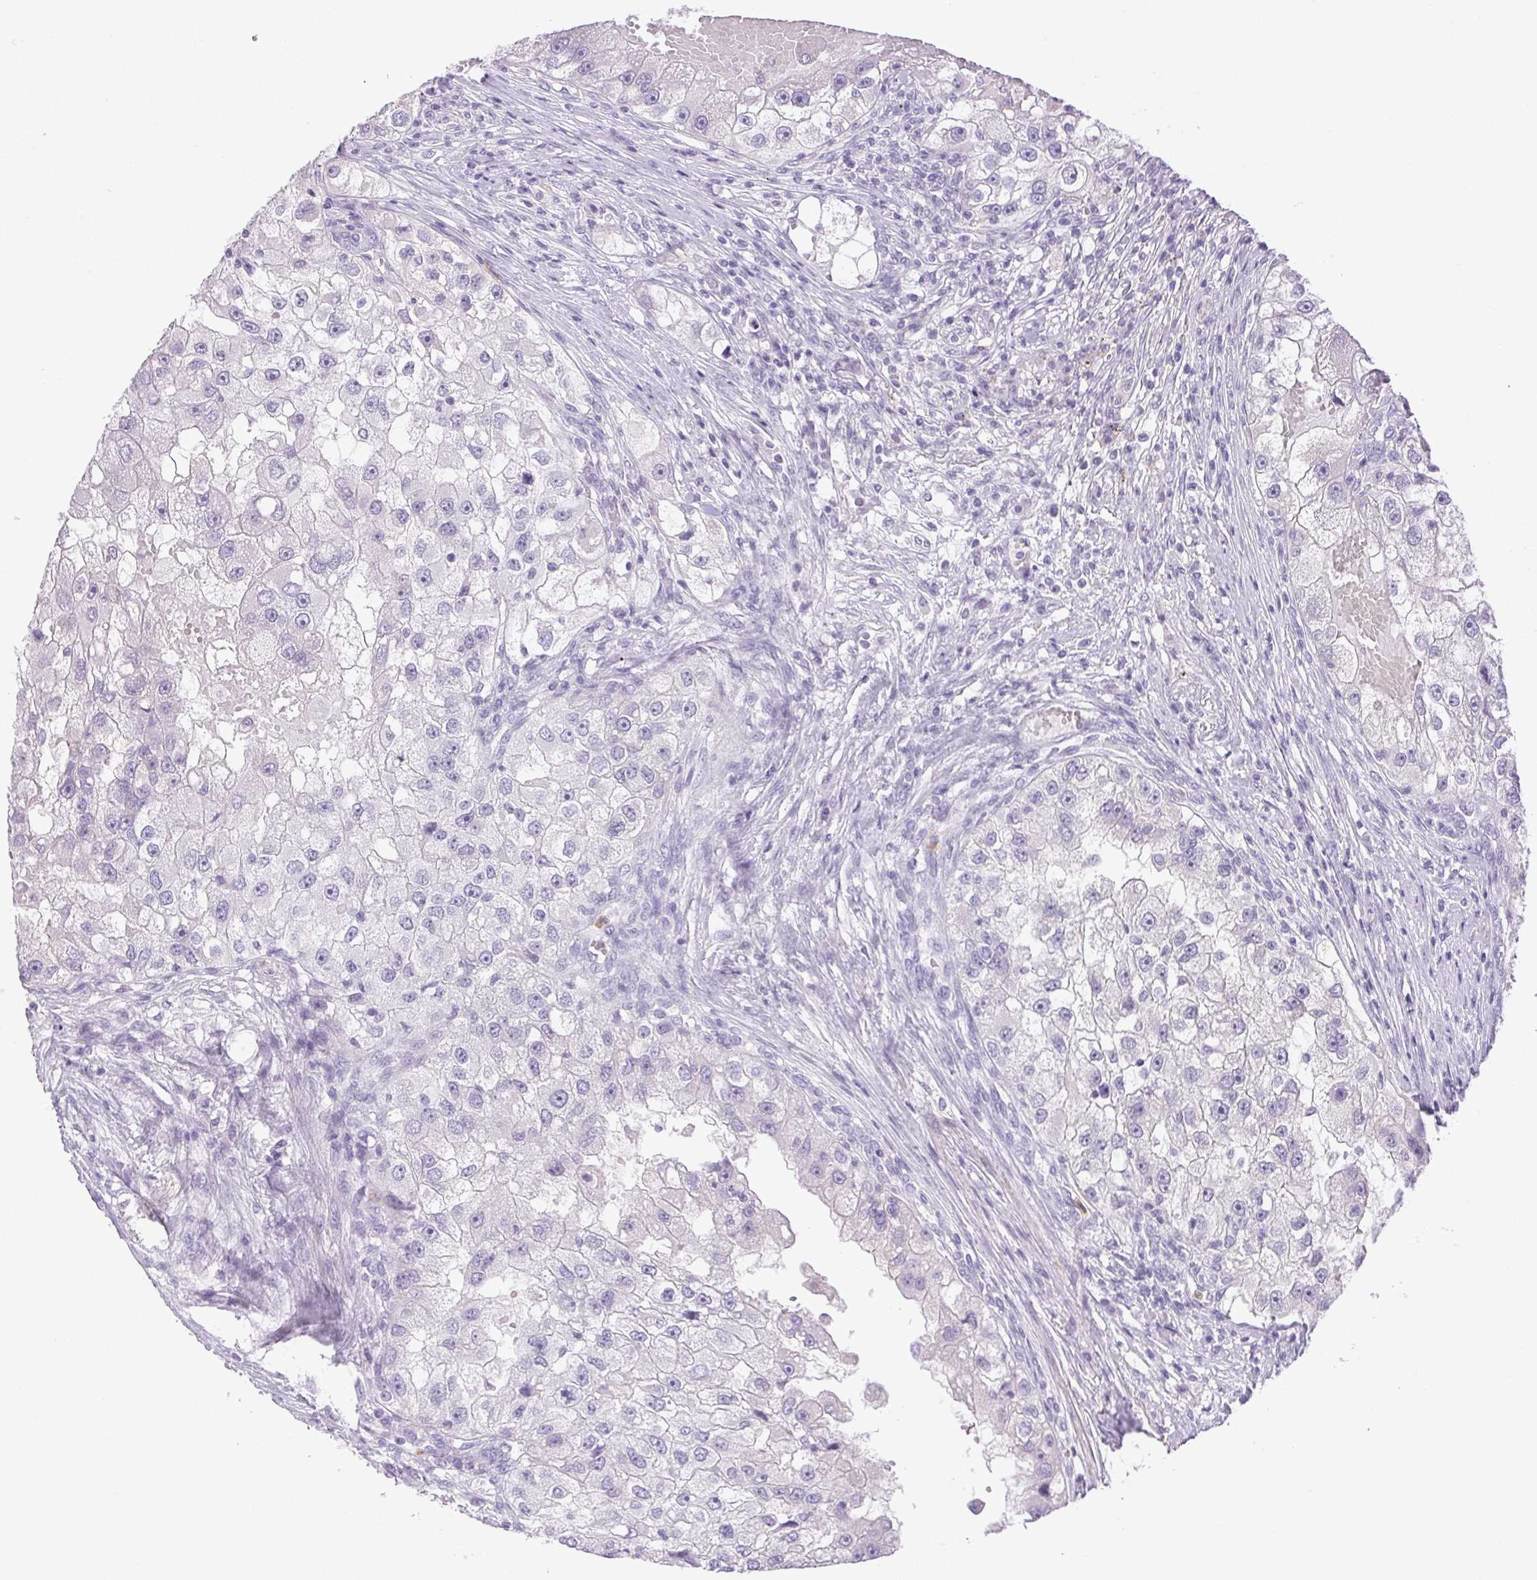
{"staining": {"intensity": "negative", "quantity": "none", "location": "none"}, "tissue": "renal cancer", "cell_type": "Tumor cells", "image_type": "cancer", "snomed": [{"axis": "morphology", "description": "Adenocarcinoma, NOS"}, {"axis": "topography", "description": "Kidney"}], "caption": "Renal cancer was stained to show a protein in brown. There is no significant expression in tumor cells.", "gene": "EMX2", "patient": {"sex": "male", "age": 63}}